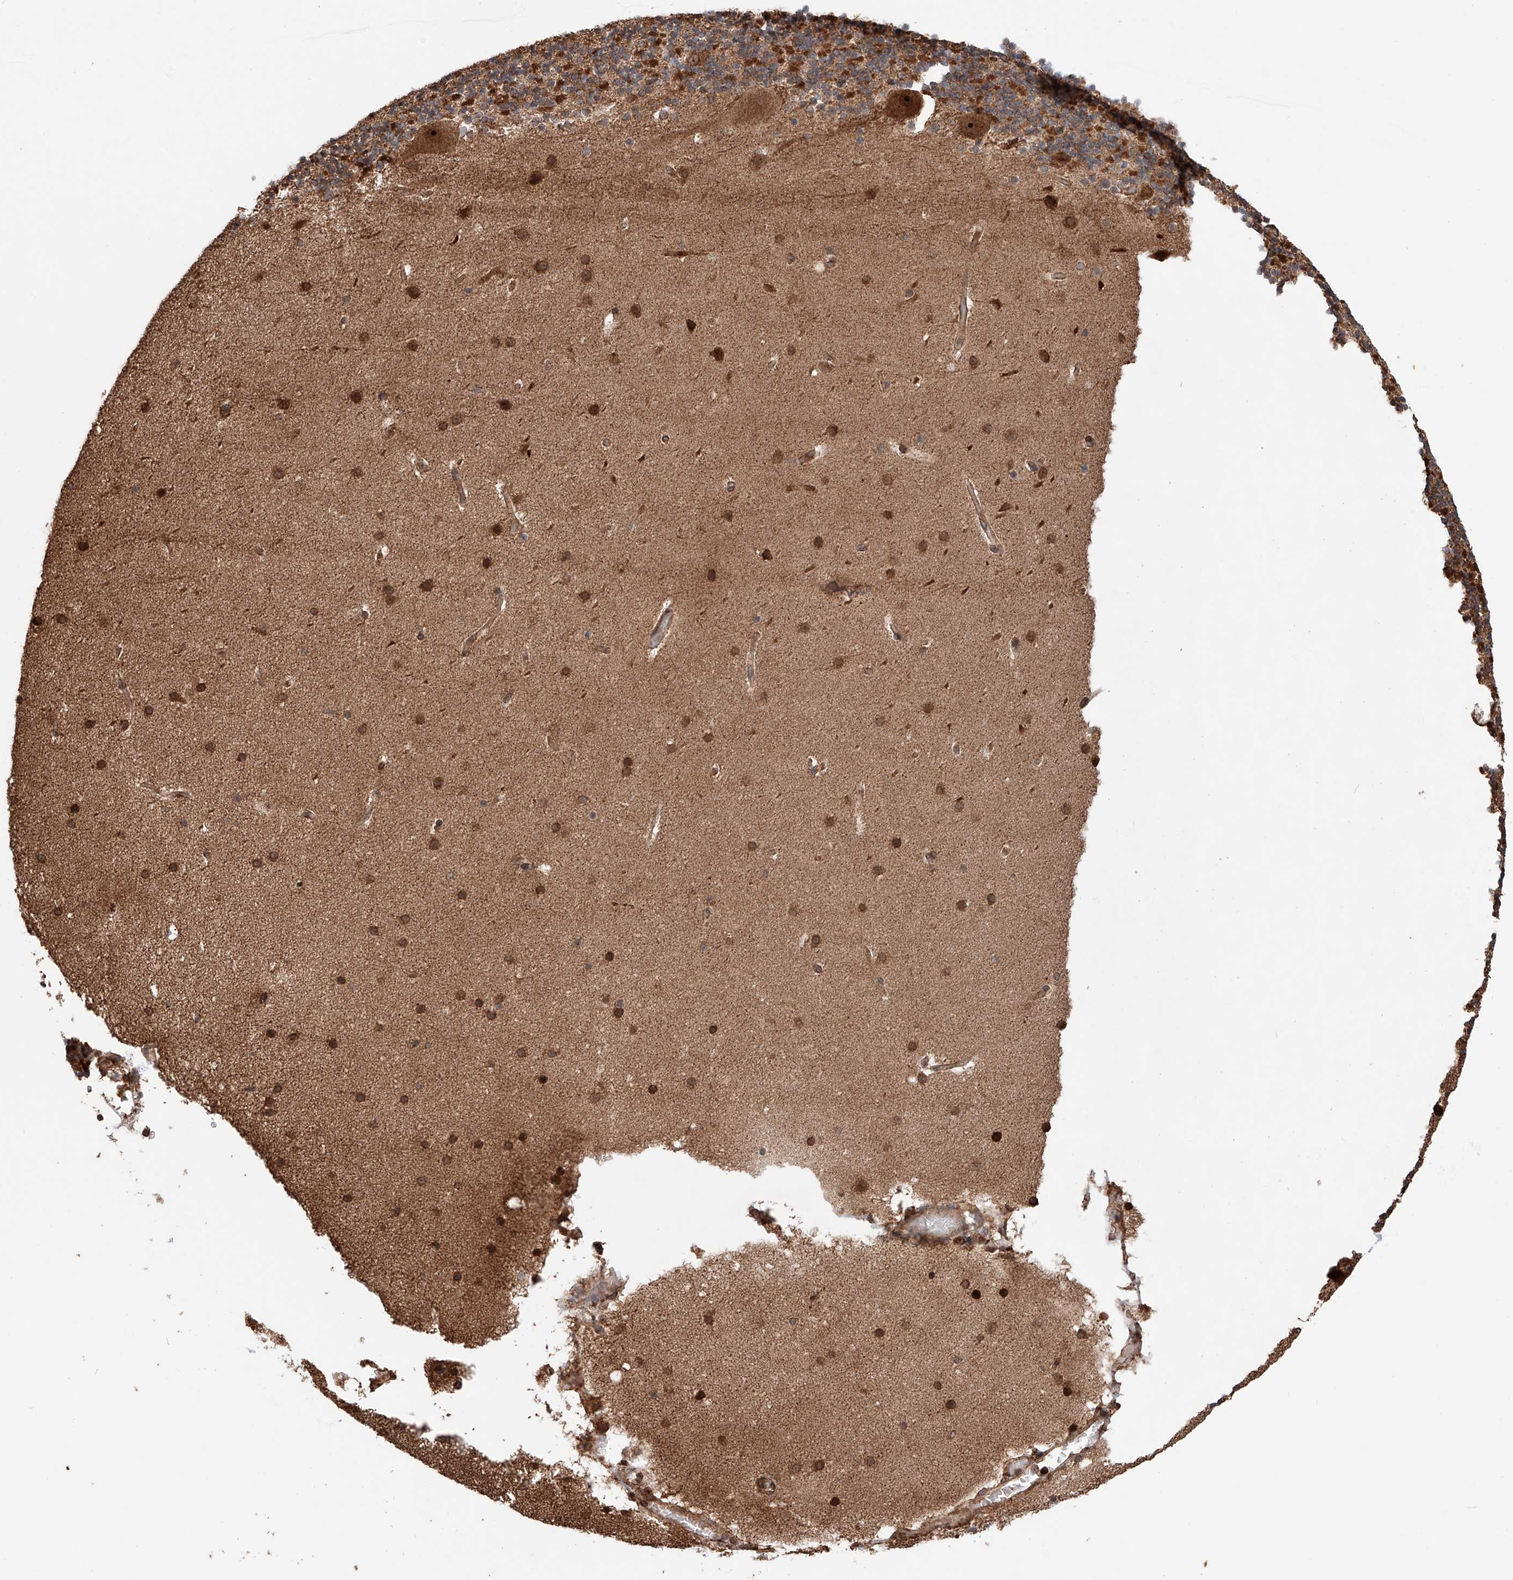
{"staining": {"intensity": "strong", "quantity": ">75%", "location": "cytoplasmic/membranous"}, "tissue": "cerebellum", "cell_type": "Cells in granular layer", "image_type": "normal", "snomed": [{"axis": "morphology", "description": "Normal tissue, NOS"}, {"axis": "topography", "description": "Cerebellum"}], "caption": "Protein expression by immunohistochemistry exhibits strong cytoplasmic/membranous positivity in about >75% of cells in granular layer in normal cerebellum.", "gene": "DNAH8", "patient": {"sex": "male", "age": 57}}